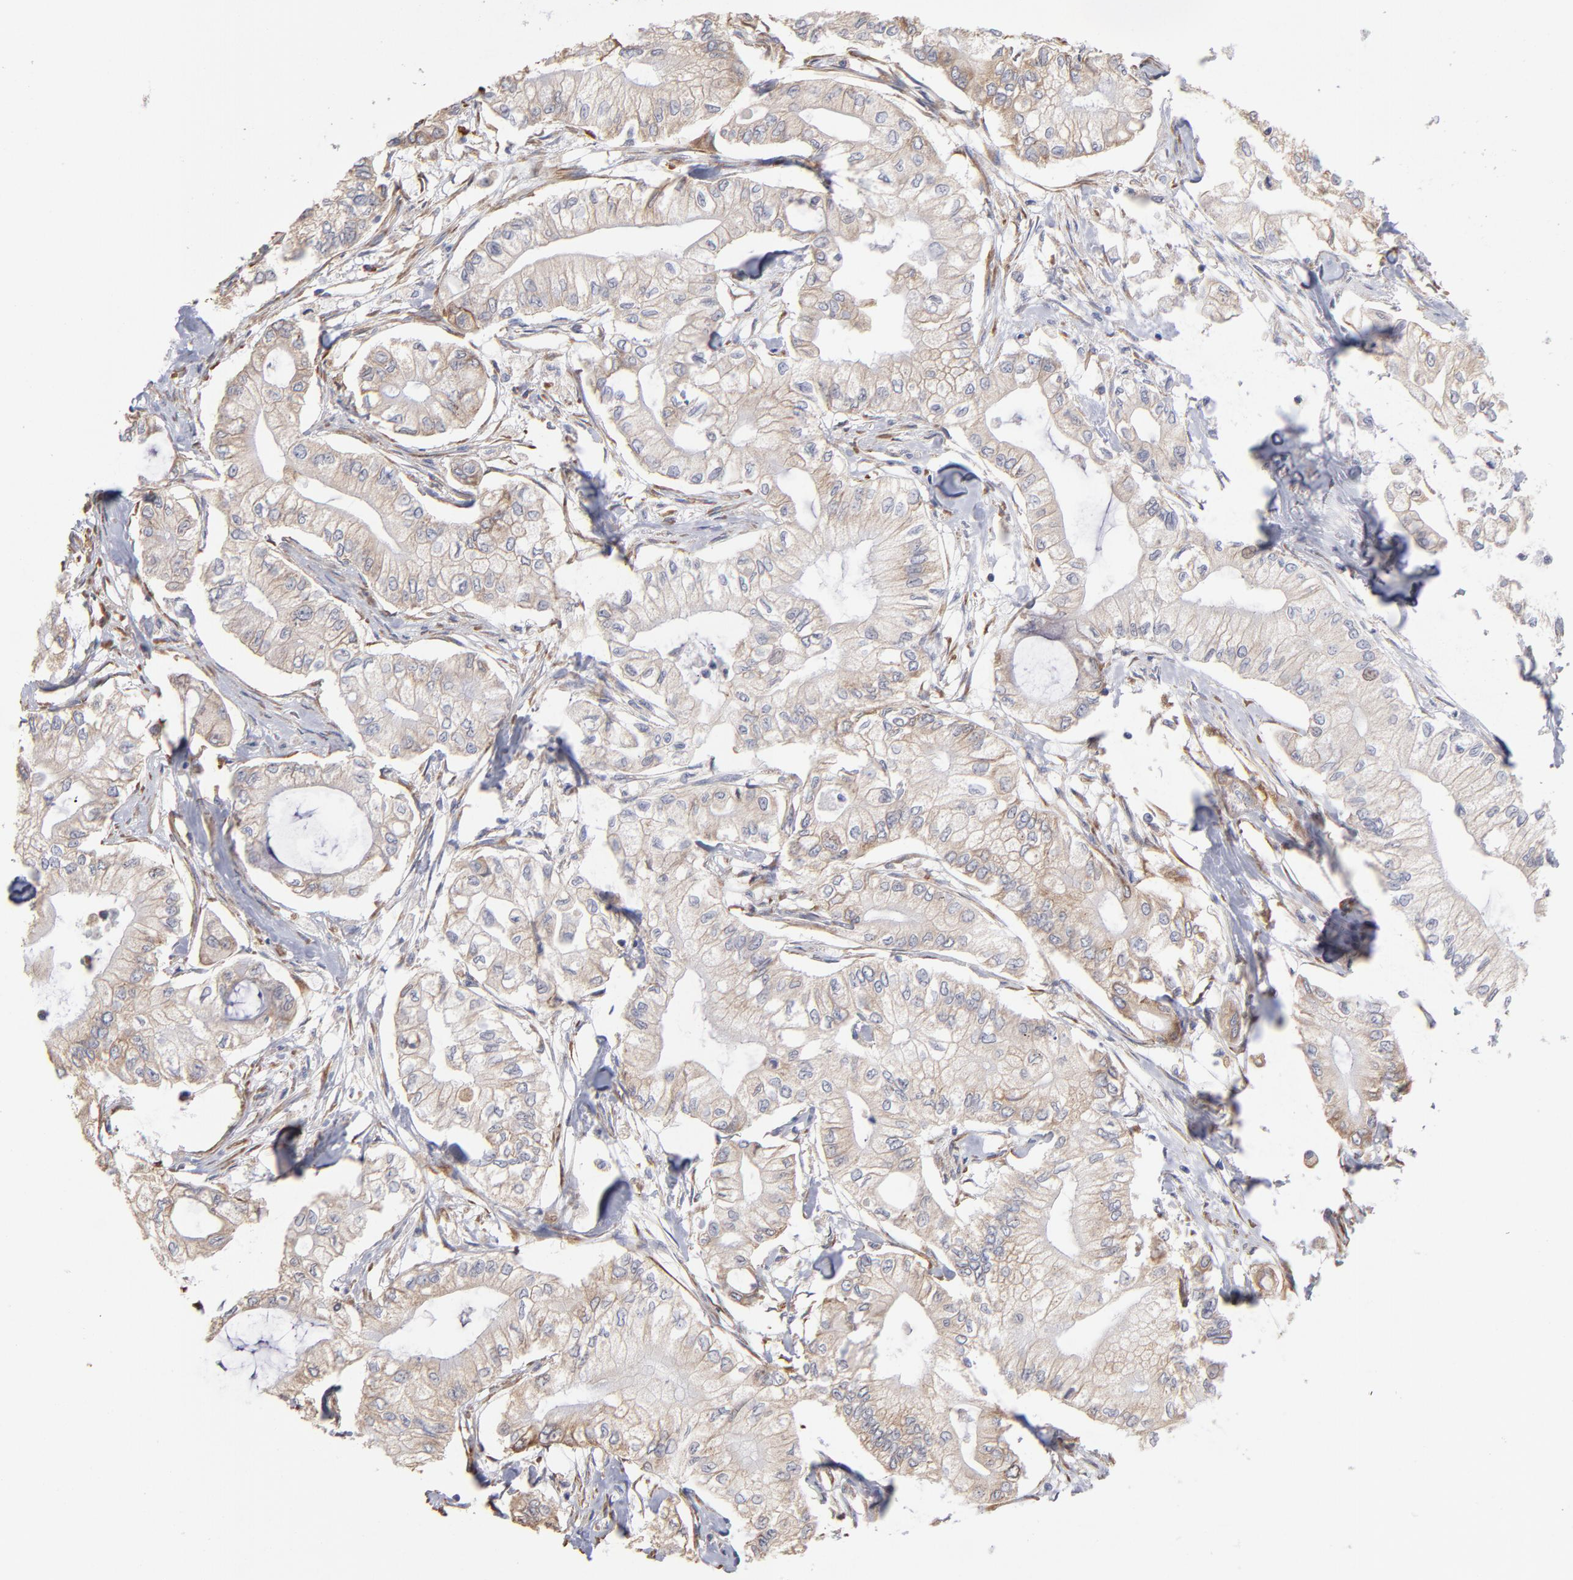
{"staining": {"intensity": "weak", "quantity": ">75%", "location": "cytoplasmic/membranous"}, "tissue": "pancreatic cancer", "cell_type": "Tumor cells", "image_type": "cancer", "snomed": [{"axis": "morphology", "description": "Adenocarcinoma, NOS"}, {"axis": "topography", "description": "Pancreas"}], "caption": "This is a micrograph of immunohistochemistry staining of adenocarcinoma (pancreatic), which shows weak expression in the cytoplasmic/membranous of tumor cells.", "gene": "RPL3", "patient": {"sex": "male", "age": 79}}